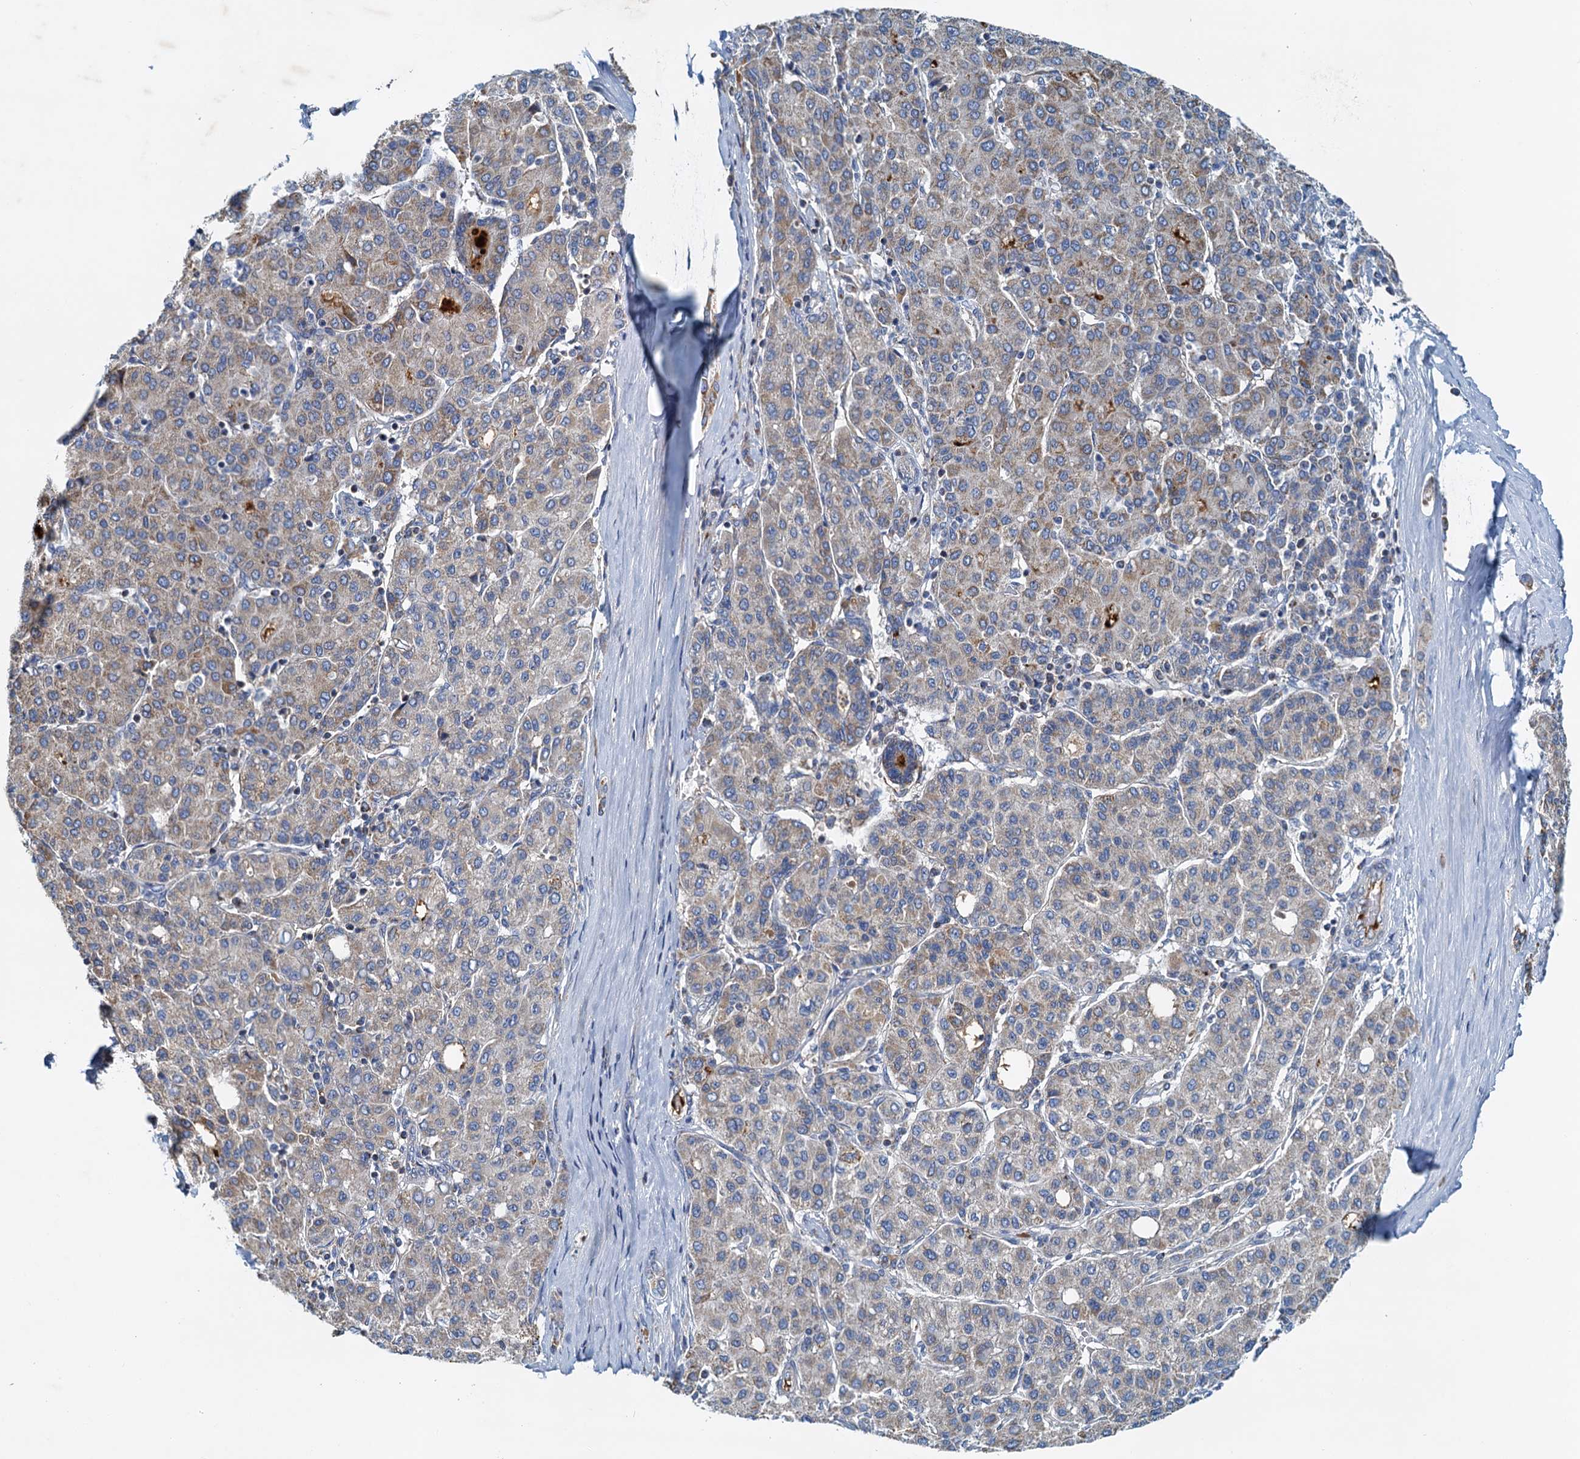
{"staining": {"intensity": "weak", "quantity": ">75%", "location": "cytoplasmic/membranous"}, "tissue": "liver cancer", "cell_type": "Tumor cells", "image_type": "cancer", "snomed": [{"axis": "morphology", "description": "Carcinoma, Hepatocellular, NOS"}, {"axis": "topography", "description": "Liver"}], "caption": "Tumor cells exhibit low levels of weak cytoplasmic/membranous positivity in approximately >75% of cells in human liver hepatocellular carcinoma.", "gene": "POC1A", "patient": {"sex": "male", "age": 65}}